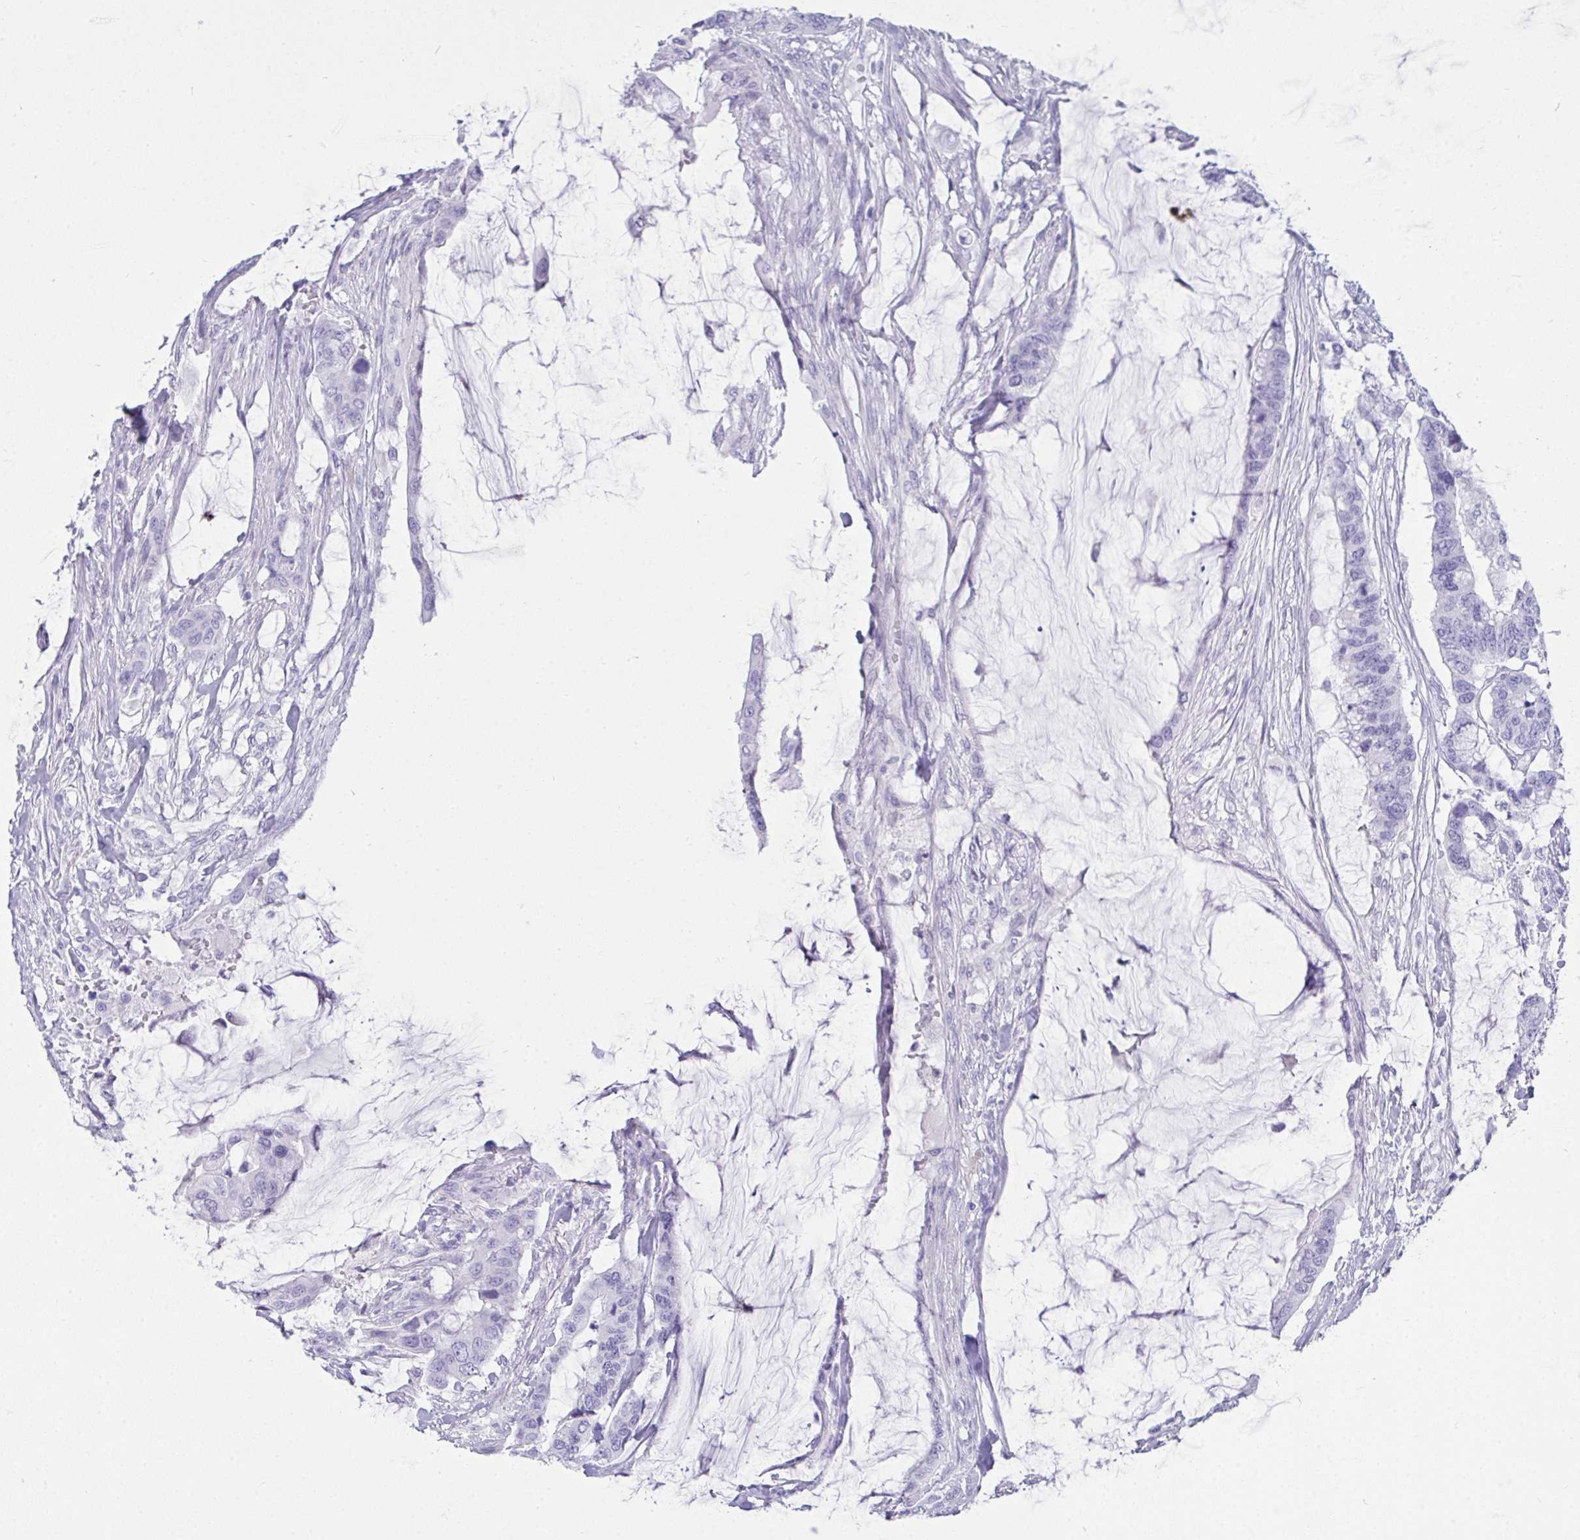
{"staining": {"intensity": "negative", "quantity": "none", "location": "none"}, "tissue": "colorectal cancer", "cell_type": "Tumor cells", "image_type": "cancer", "snomed": [{"axis": "morphology", "description": "Adenocarcinoma, NOS"}, {"axis": "topography", "description": "Rectum"}], "caption": "Protein analysis of adenocarcinoma (colorectal) exhibits no significant expression in tumor cells.", "gene": "HSPB6", "patient": {"sex": "female", "age": 59}}